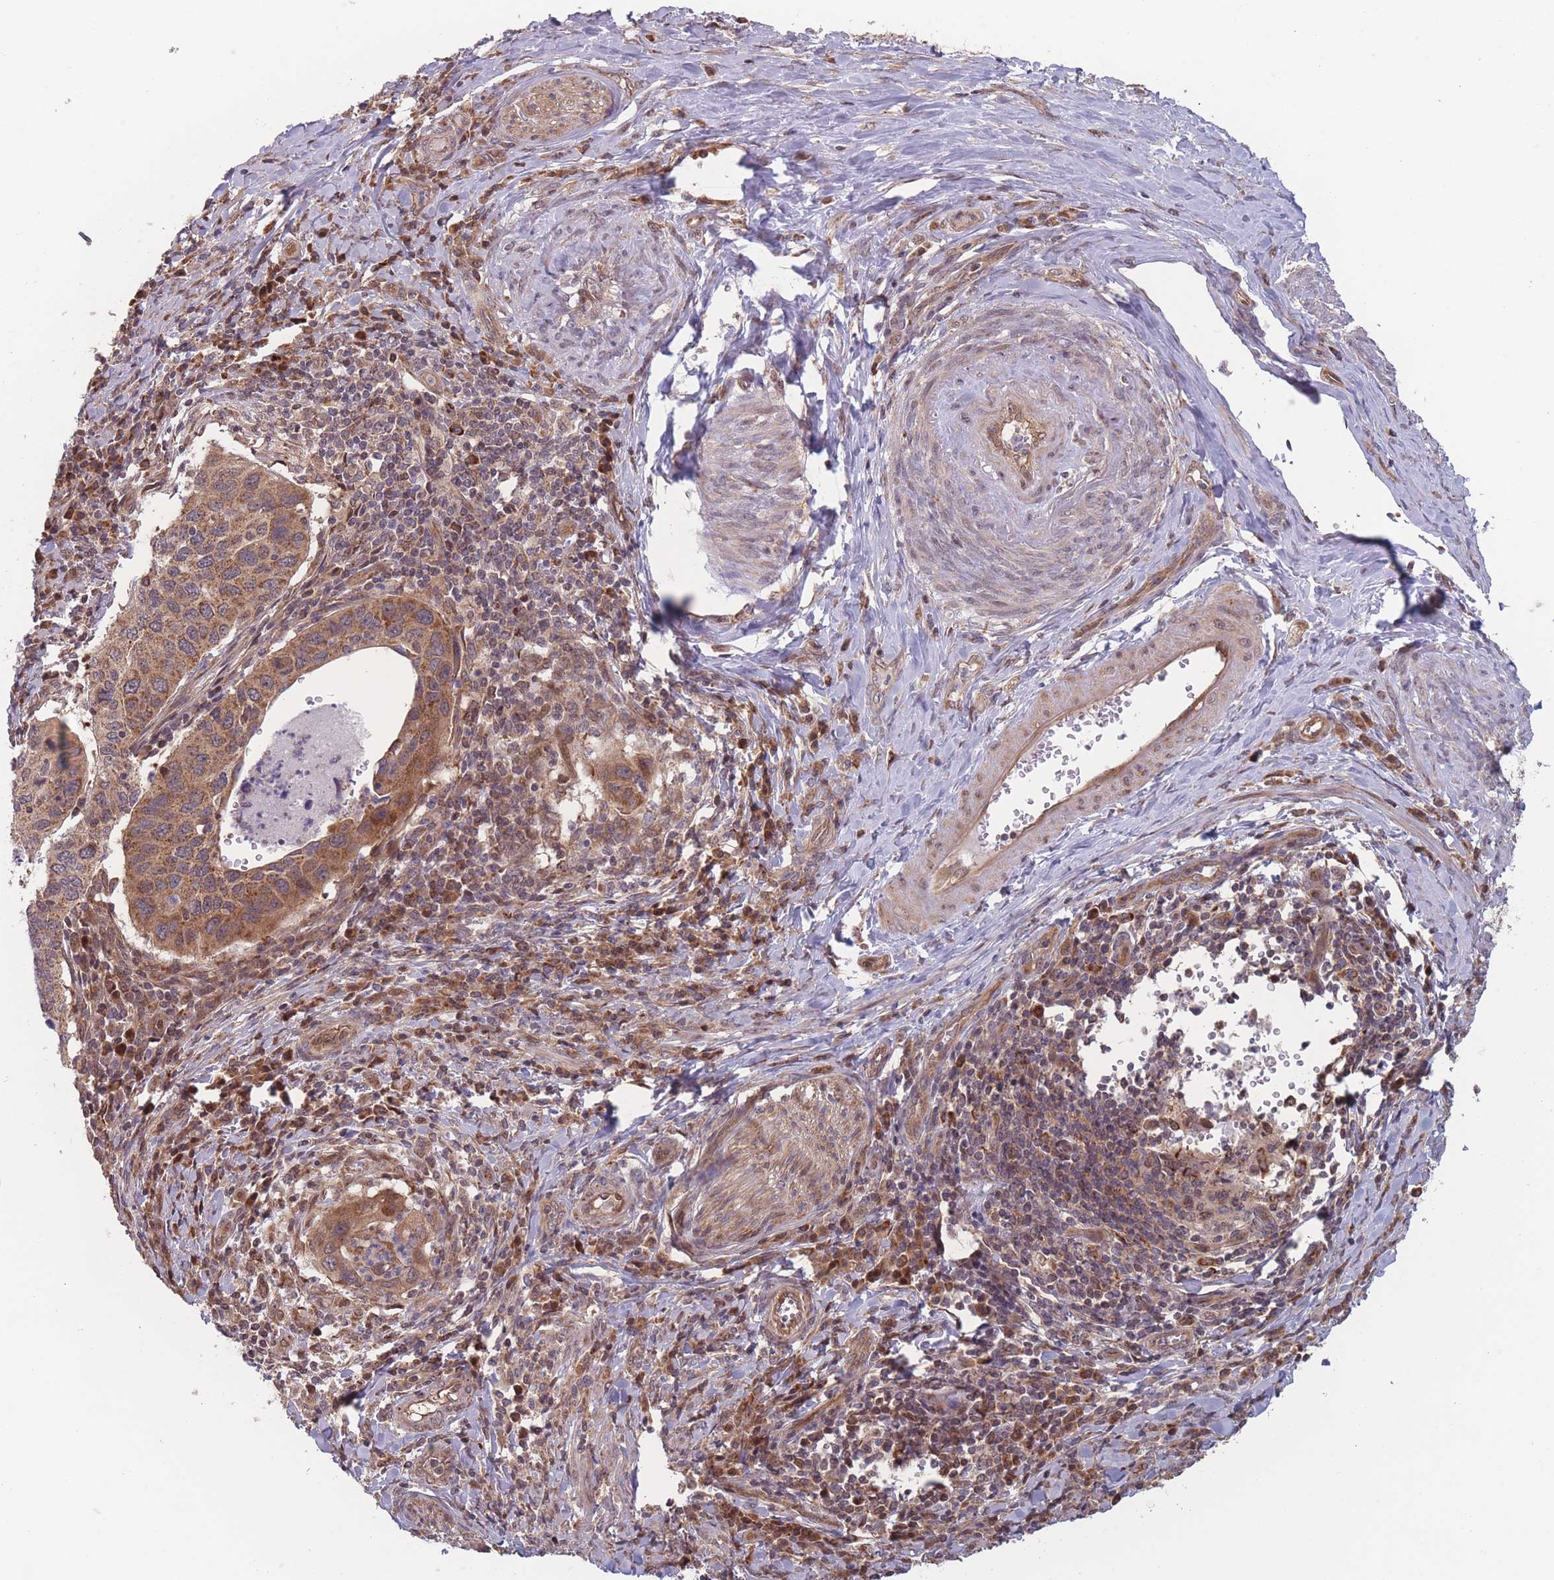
{"staining": {"intensity": "moderate", "quantity": ">75%", "location": "cytoplasmic/membranous"}, "tissue": "cervical cancer", "cell_type": "Tumor cells", "image_type": "cancer", "snomed": [{"axis": "morphology", "description": "Squamous cell carcinoma, NOS"}, {"axis": "topography", "description": "Cervix"}], "caption": "Immunohistochemical staining of squamous cell carcinoma (cervical) demonstrates medium levels of moderate cytoplasmic/membranous protein positivity in approximately >75% of tumor cells.", "gene": "RPS18", "patient": {"sex": "female", "age": 38}}